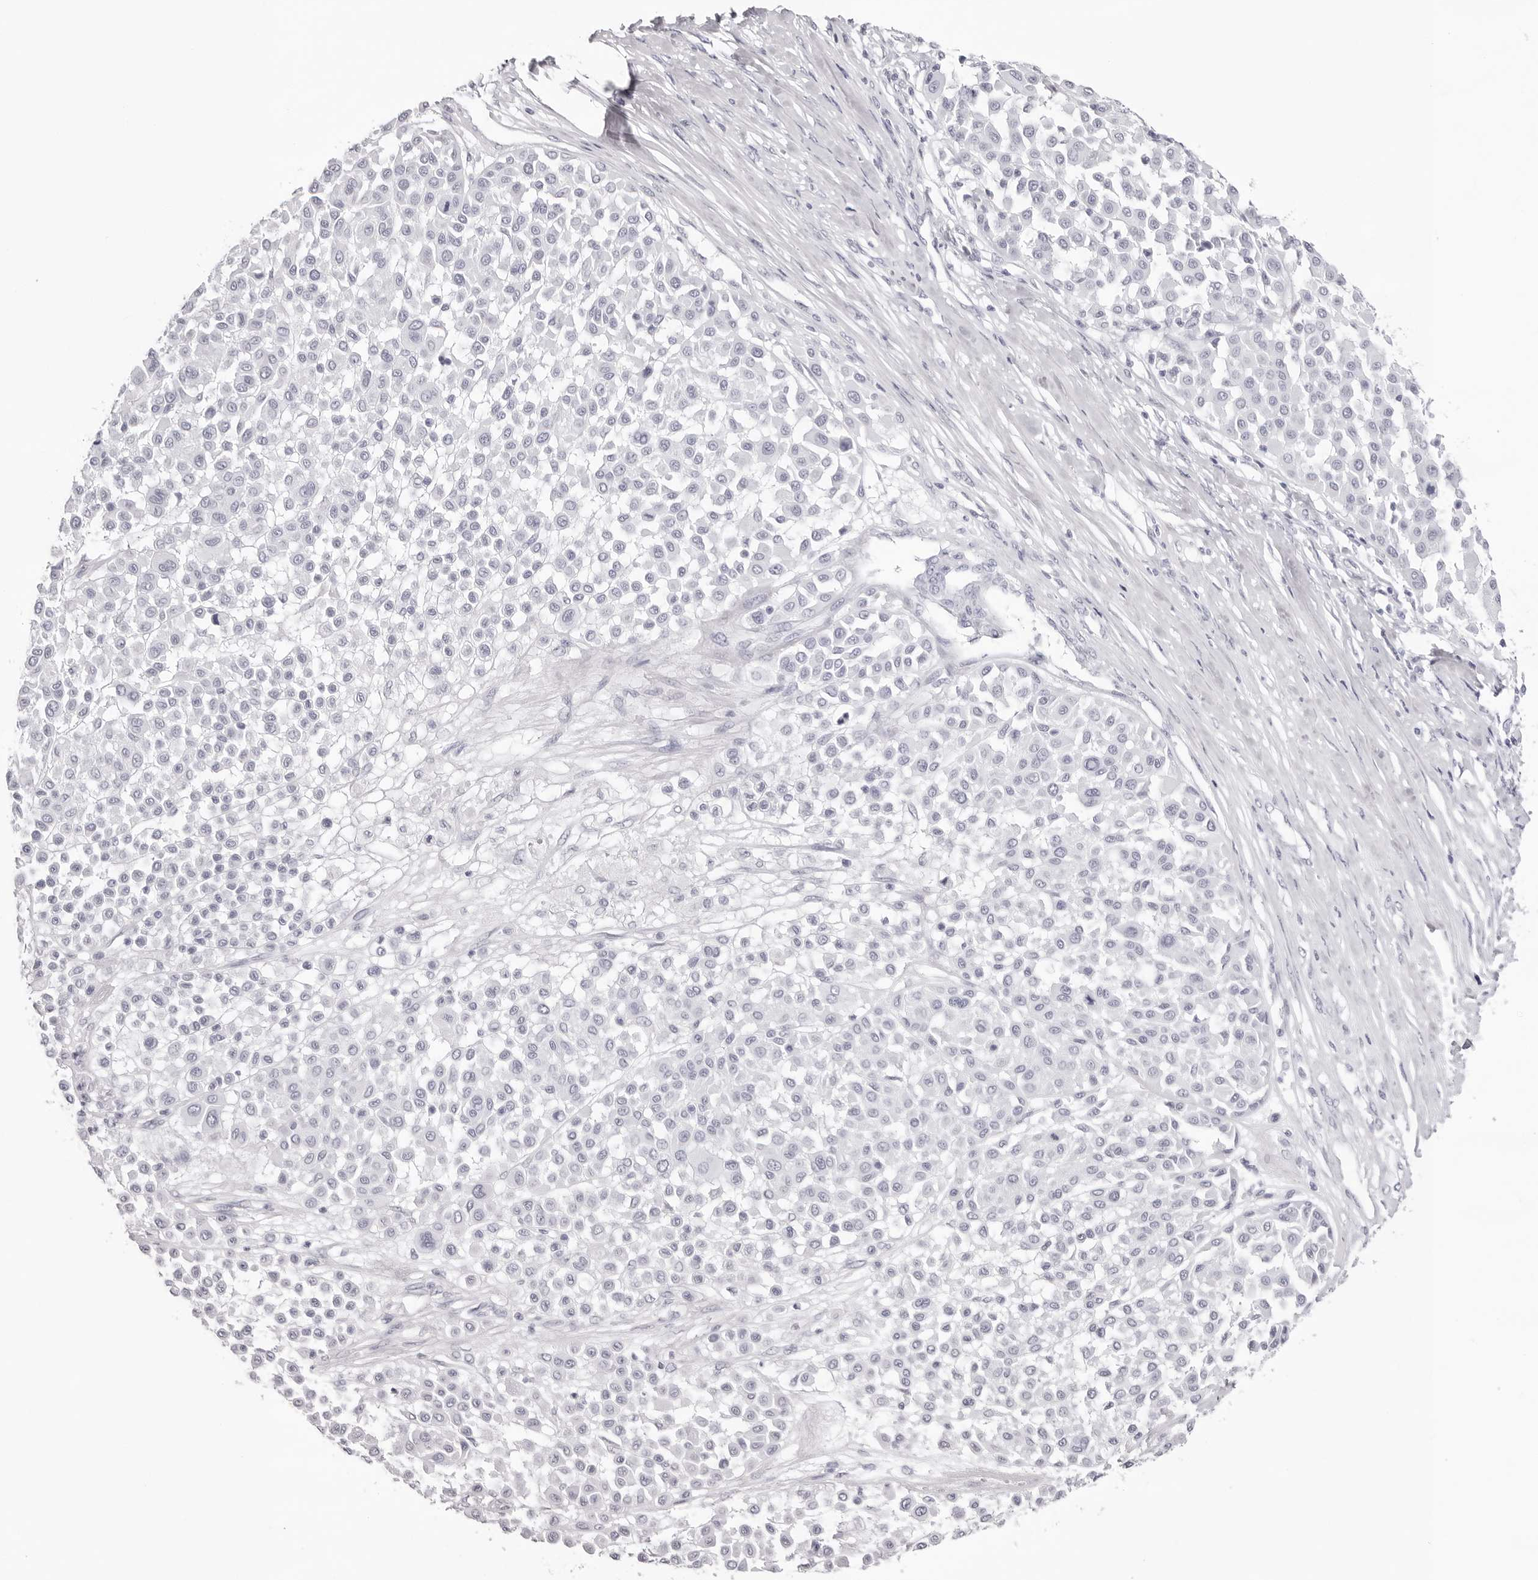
{"staining": {"intensity": "negative", "quantity": "none", "location": "none"}, "tissue": "melanoma", "cell_type": "Tumor cells", "image_type": "cancer", "snomed": [{"axis": "morphology", "description": "Malignant melanoma, Metastatic site"}, {"axis": "topography", "description": "Soft tissue"}], "caption": "Immunohistochemistry of melanoma reveals no positivity in tumor cells. (Stains: DAB (3,3'-diaminobenzidine) immunohistochemistry with hematoxylin counter stain, Microscopy: brightfield microscopy at high magnification).", "gene": "INSL3", "patient": {"sex": "male", "age": 41}}